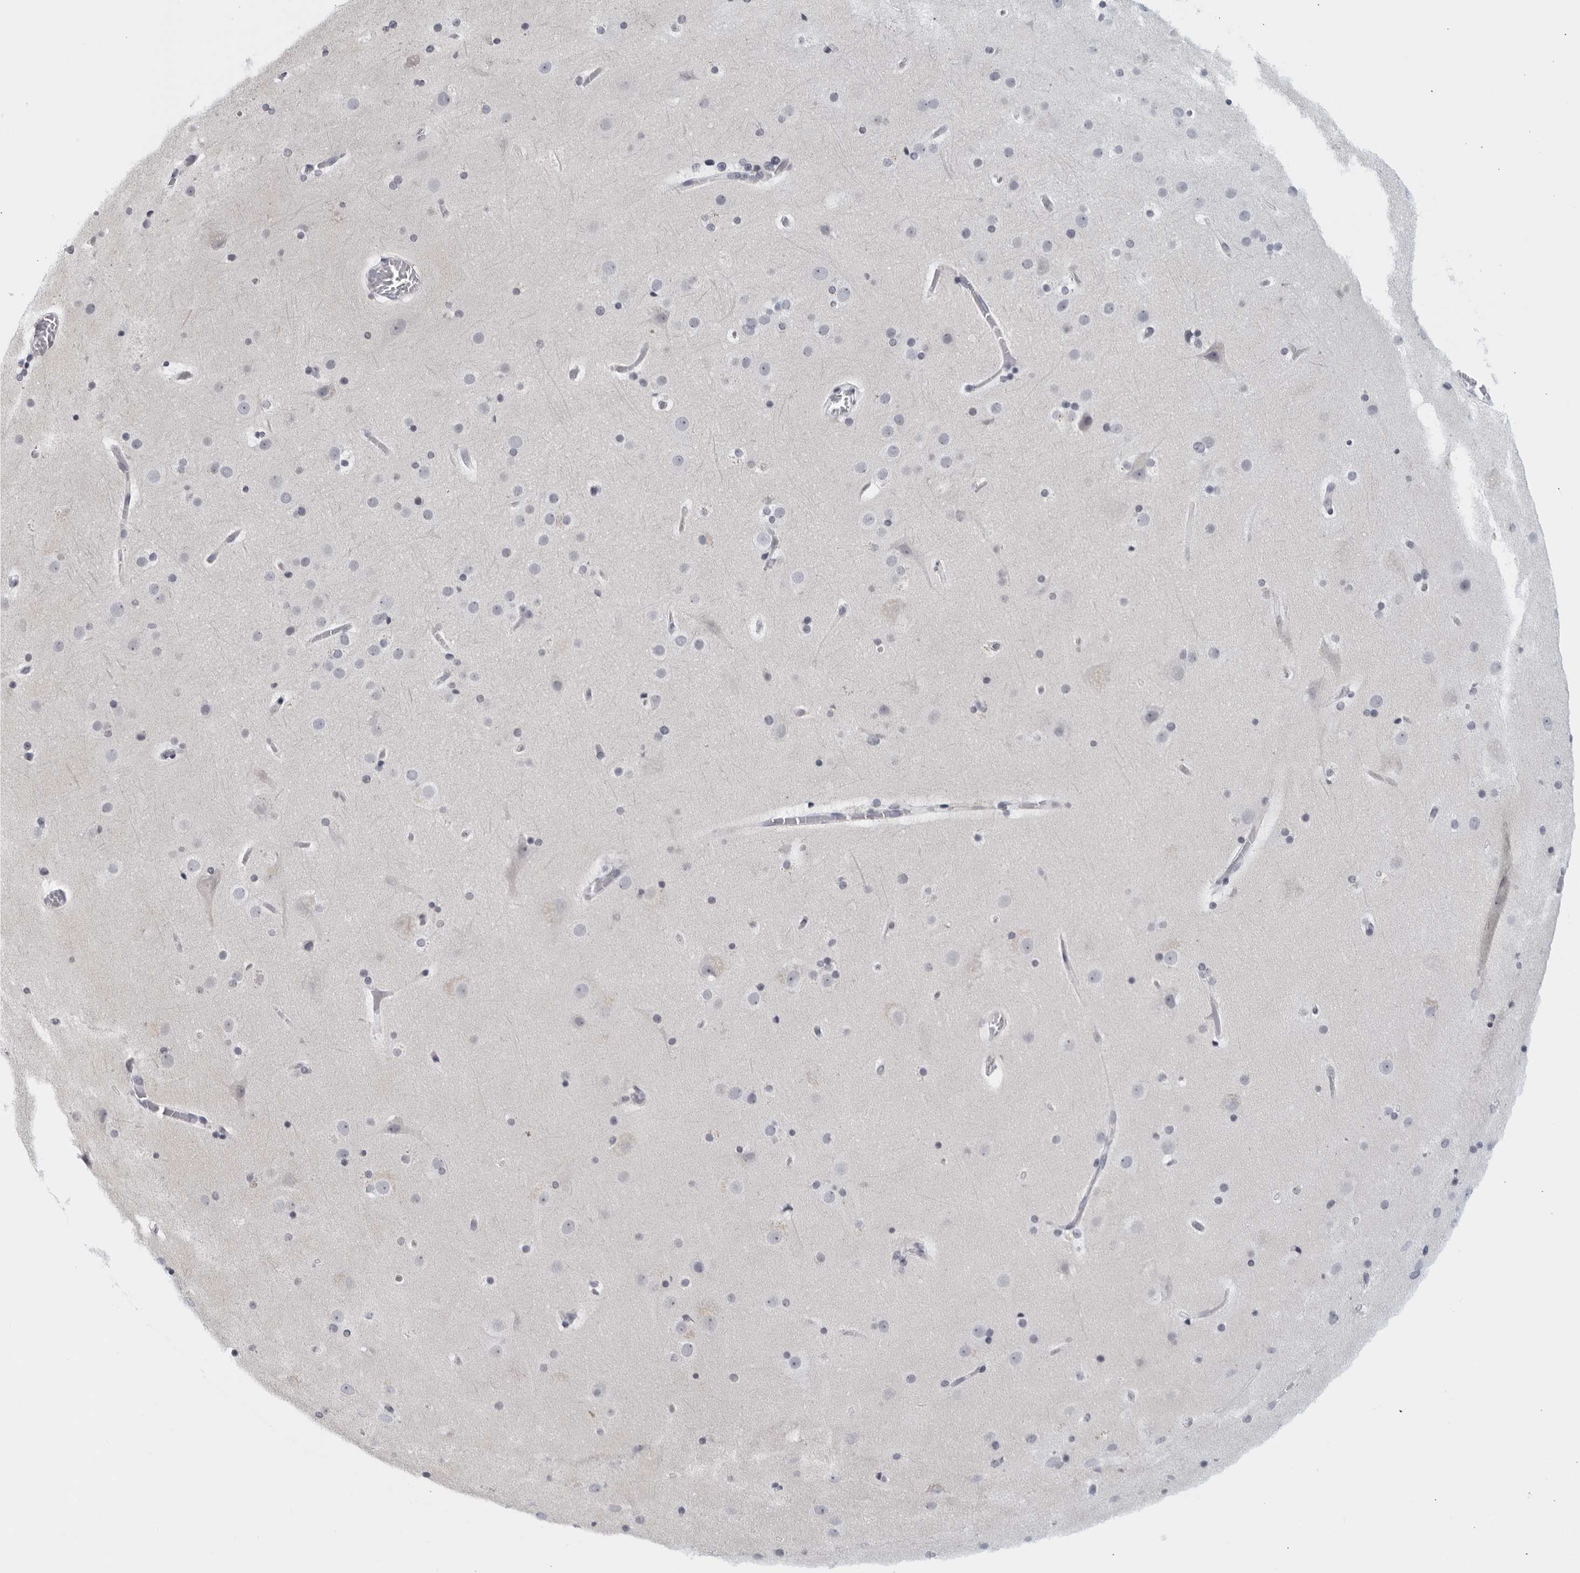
{"staining": {"intensity": "negative", "quantity": "none", "location": "none"}, "tissue": "cerebral cortex", "cell_type": "Endothelial cells", "image_type": "normal", "snomed": [{"axis": "morphology", "description": "Normal tissue, NOS"}, {"axis": "topography", "description": "Cerebral cortex"}], "caption": "Immunohistochemistry image of benign cerebral cortex stained for a protein (brown), which reveals no positivity in endothelial cells.", "gene": "MATN1", "patient": {"sex": "male", "age": 57}}